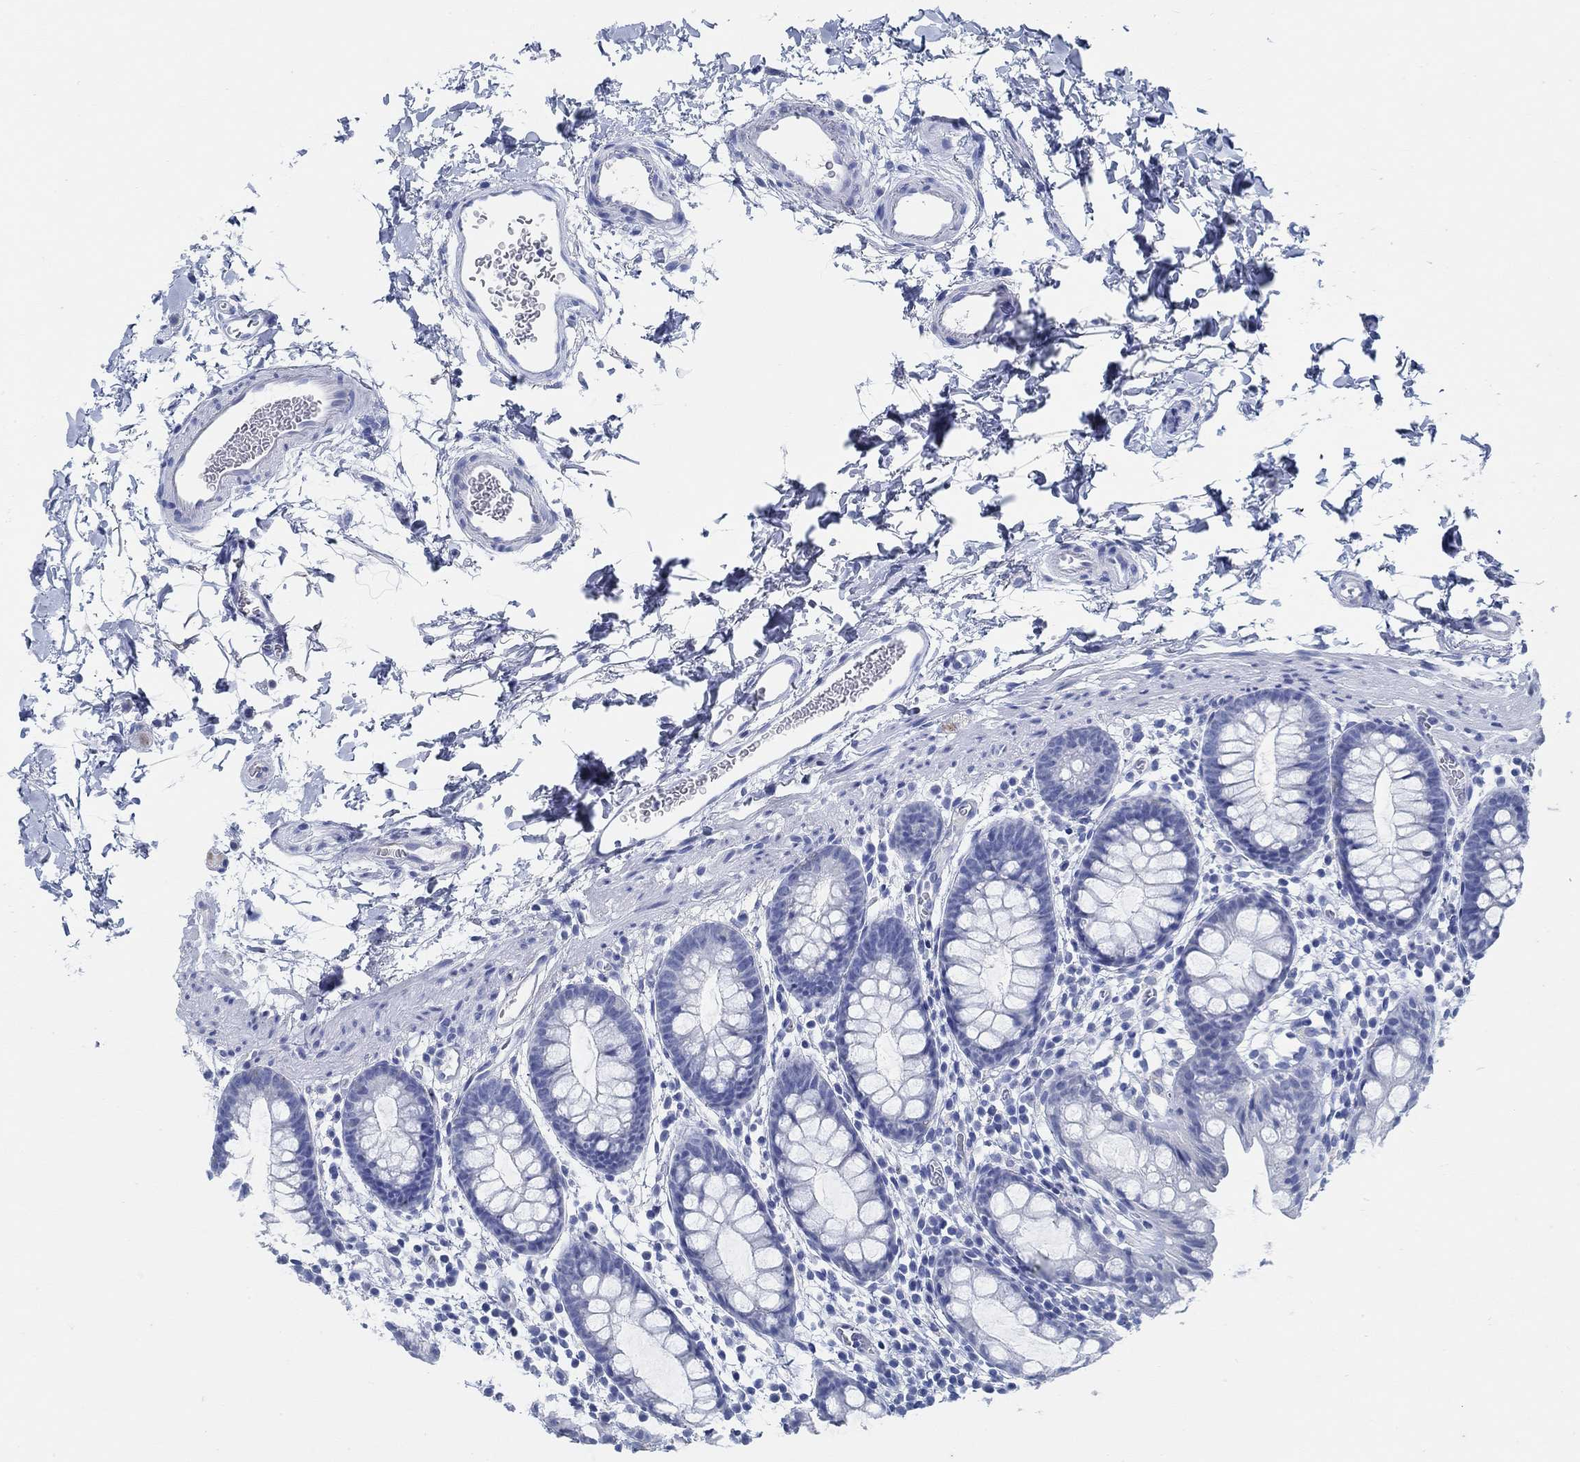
{"staining": {"intensity": "negative", "quantity": "none", "location": "none"}, "tissue": "rectum", "cell_type": "Glandular cells", "image_type": "normal", "snomed": [{"axis": "morphology", "description": "Normal tissue, NOS"}, {"axis": "topography", "description": "Rectum"}], "caption": "Immunohistochemical staining of benign rectum reveals no significant staining in glandular cells. (Stains: DAB (3,3'-diaminobenzidine) immunohistochemistry (IHC) with hematoxylin counter stain, Microscopy: brightfield microscopy at high magnification).", "gene": "SLC45A1", "patient": {"sex": "male", "age": 57}}